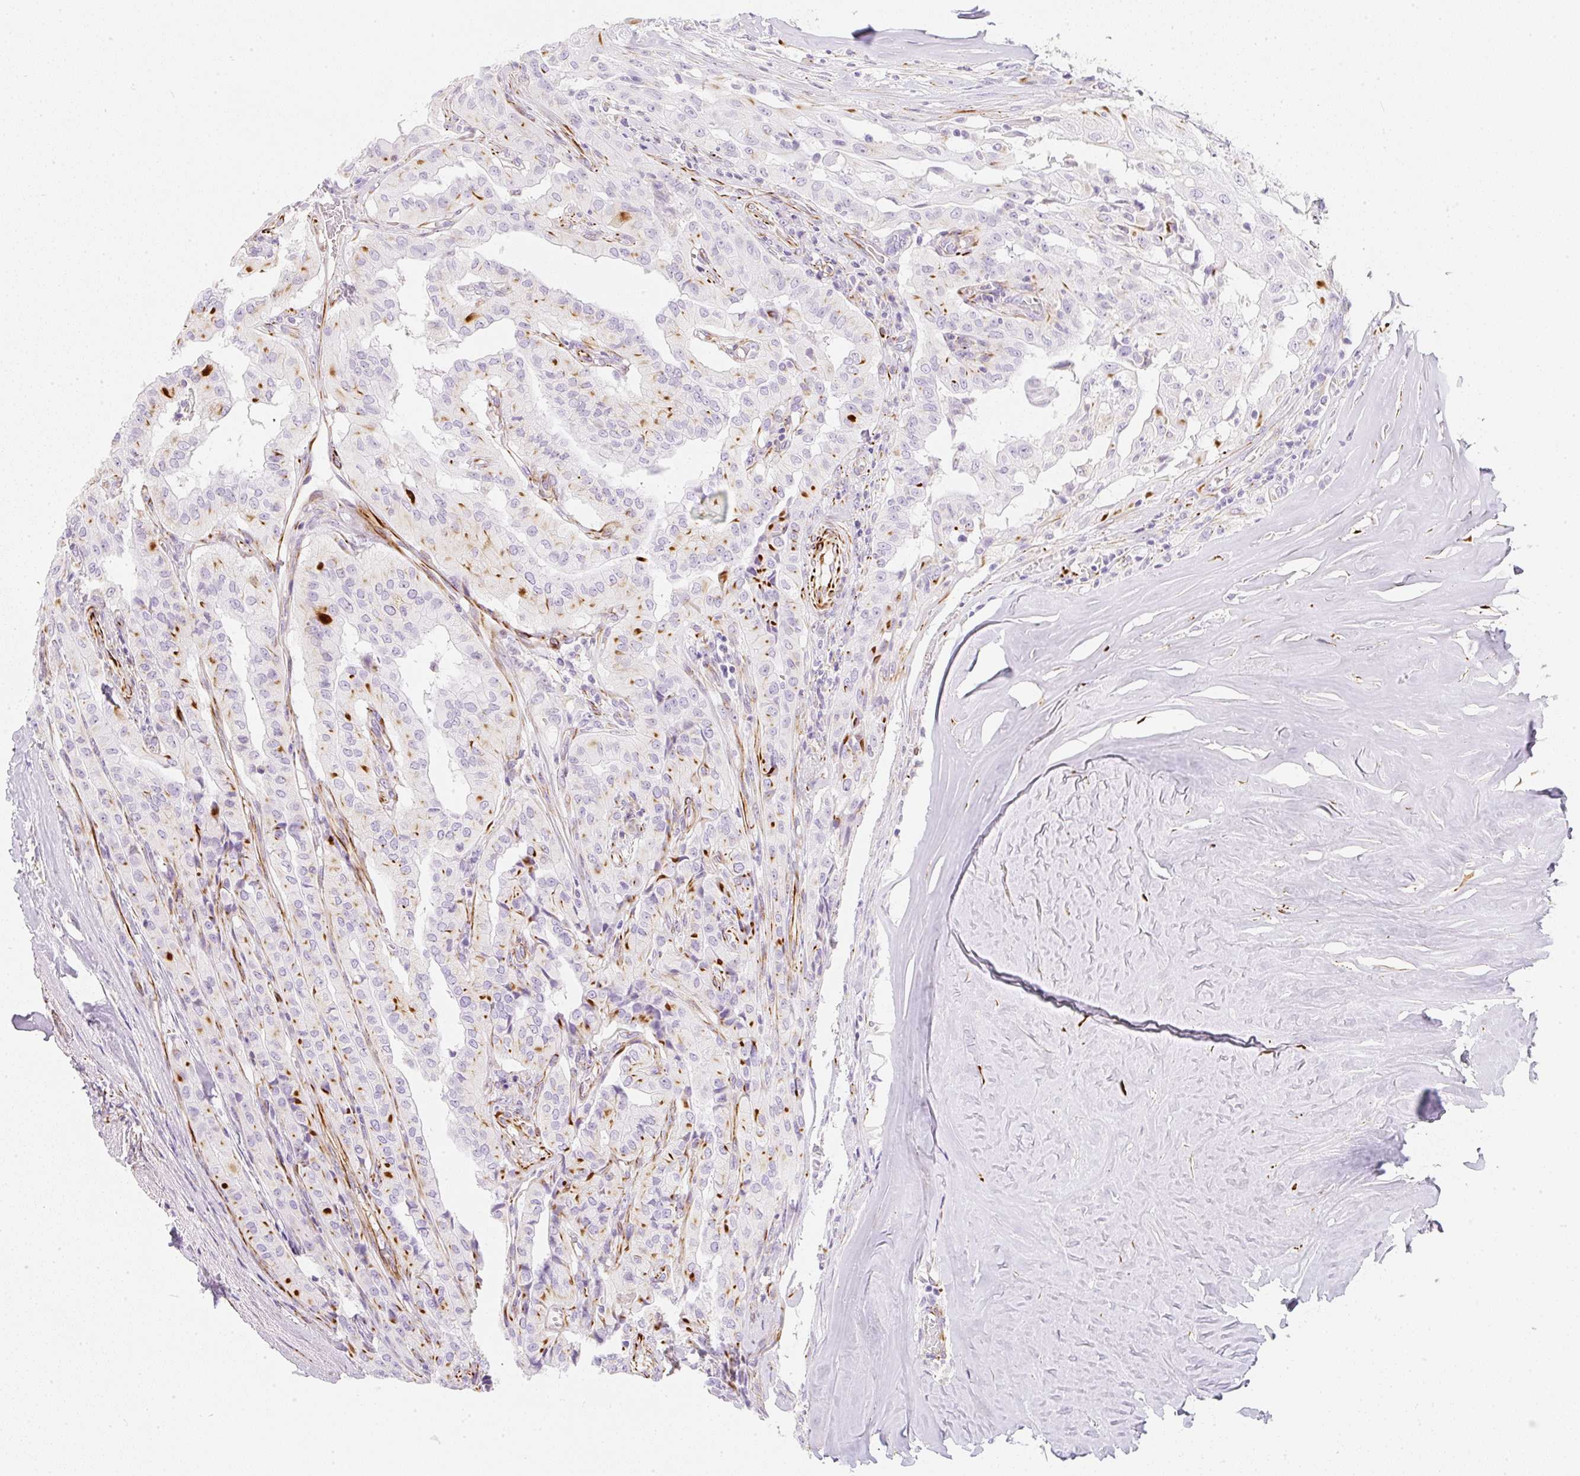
{"staining": {"intensity": "negative", "quantity": "none", "location": "none"}, "tissue": "thyroid cancer", "cell_type": "Tumor cells", "image_type": "cancer", "snomed": [{"axis": "morphology", "description": "Papillary adenocarcinoma, NOS"}, {"axis": "topography", "description": "Thyroid gland"}], "caption": "Immunohistochemistry histopathology image of neoplastic tissue: human thyroid cancer (papillary adenocarcinoma) stained with DAB (3,3'-diaminobenzidine) shows no significant protein expression in tumor cells.", "gene": "ZNF689", "patient": {"sex": "female", "age": 59}}